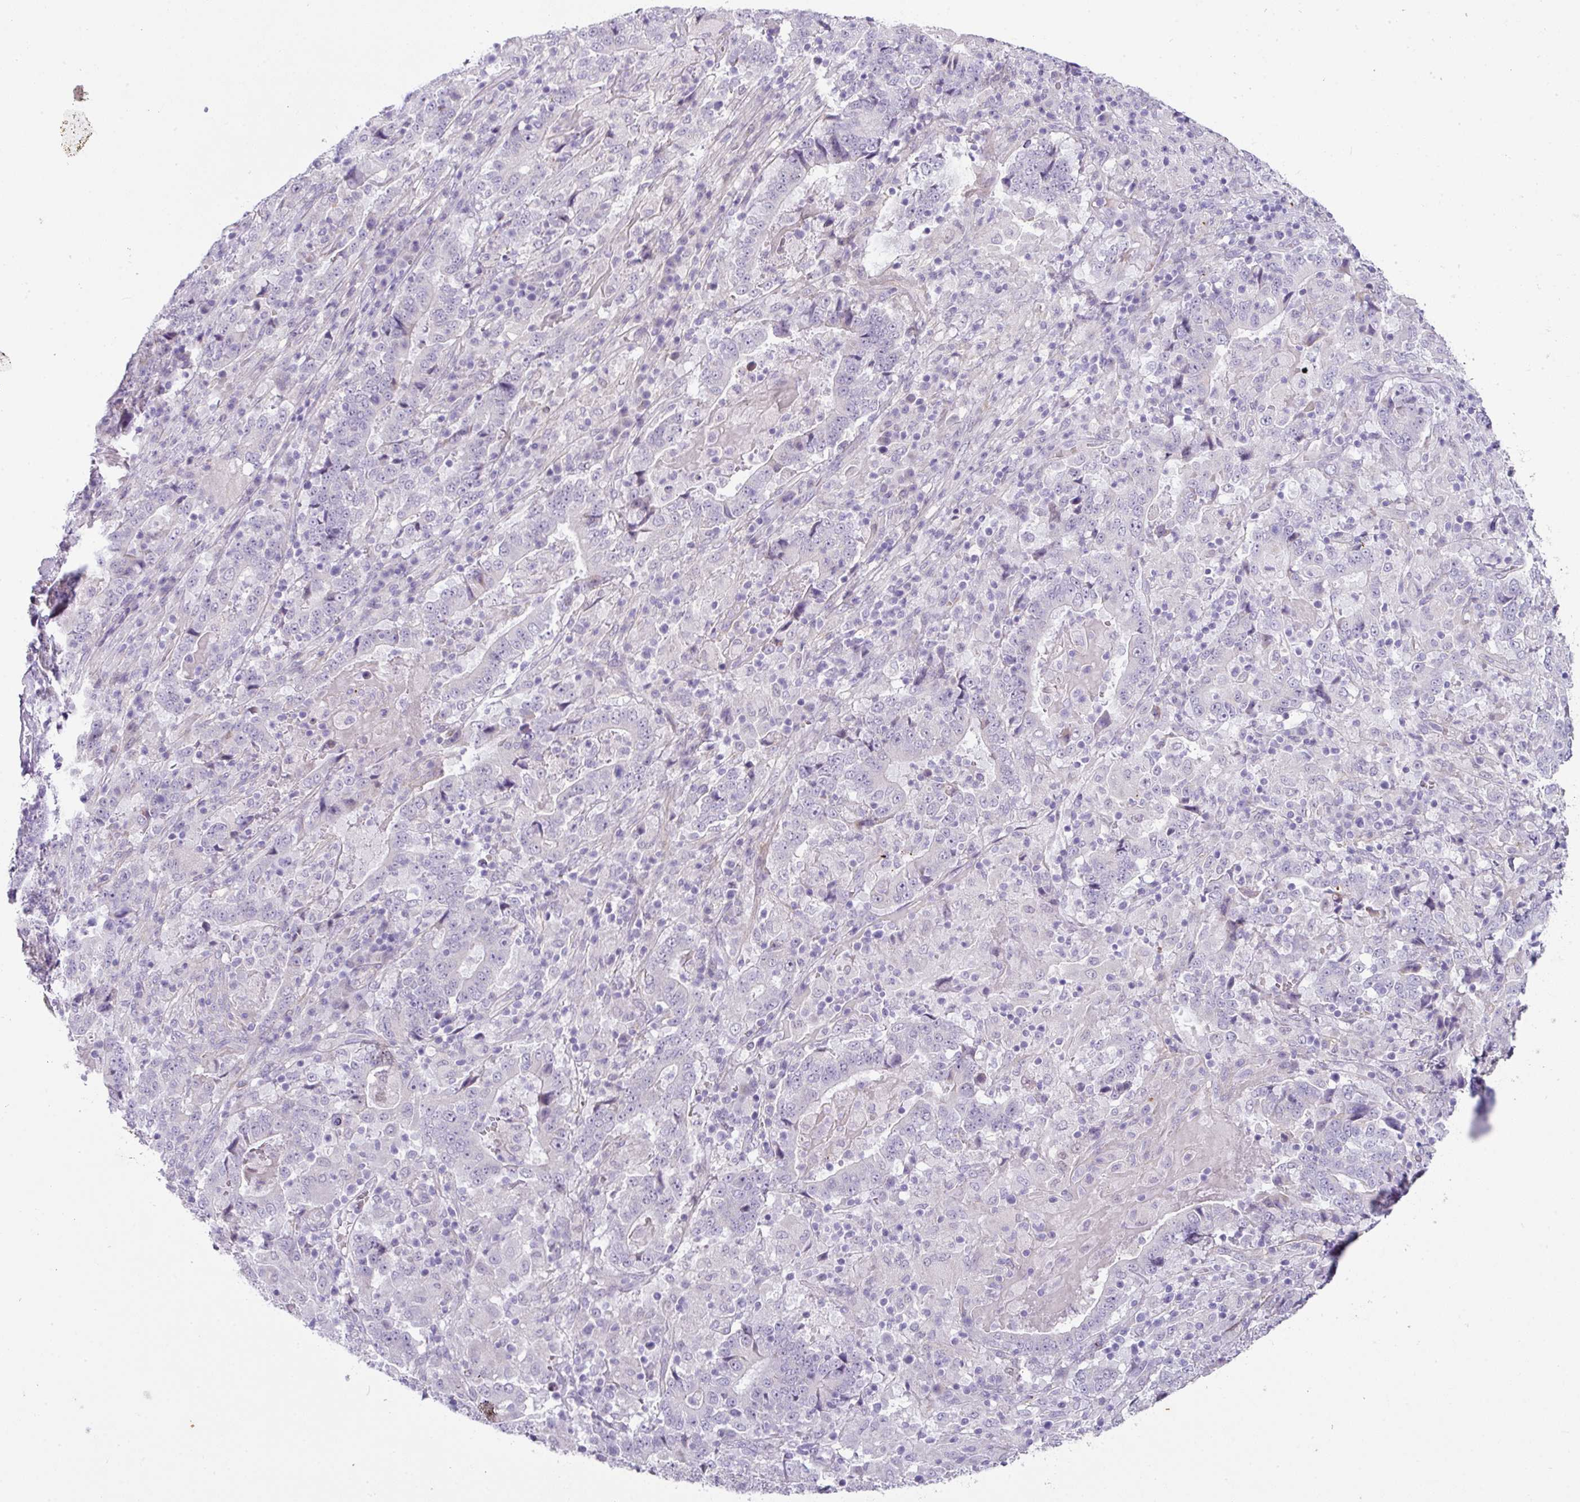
{"staining": {"intensity": "negative", "quantity": "none", "location": "none"}, "tissue": "stomach cancer", "cell_type": "Tumor cells", "image_type": "cancer", "snomed": [{"axis": "morphology", "description": "Normal tissue, NOS"}, {"axis": "morphology", "description": "Adenocarcinoma, NOS"}, {"axis": "topography", "description": "Stomach, upper"}, {"axis": "topography", "description": "Stomach"}], "caption": "Tumor cells are negative for brown protein staining in stomach cancer (adenocarcinoma).", "gene": "OR52N1", "patient": {"sex": "male", "age": 59}}